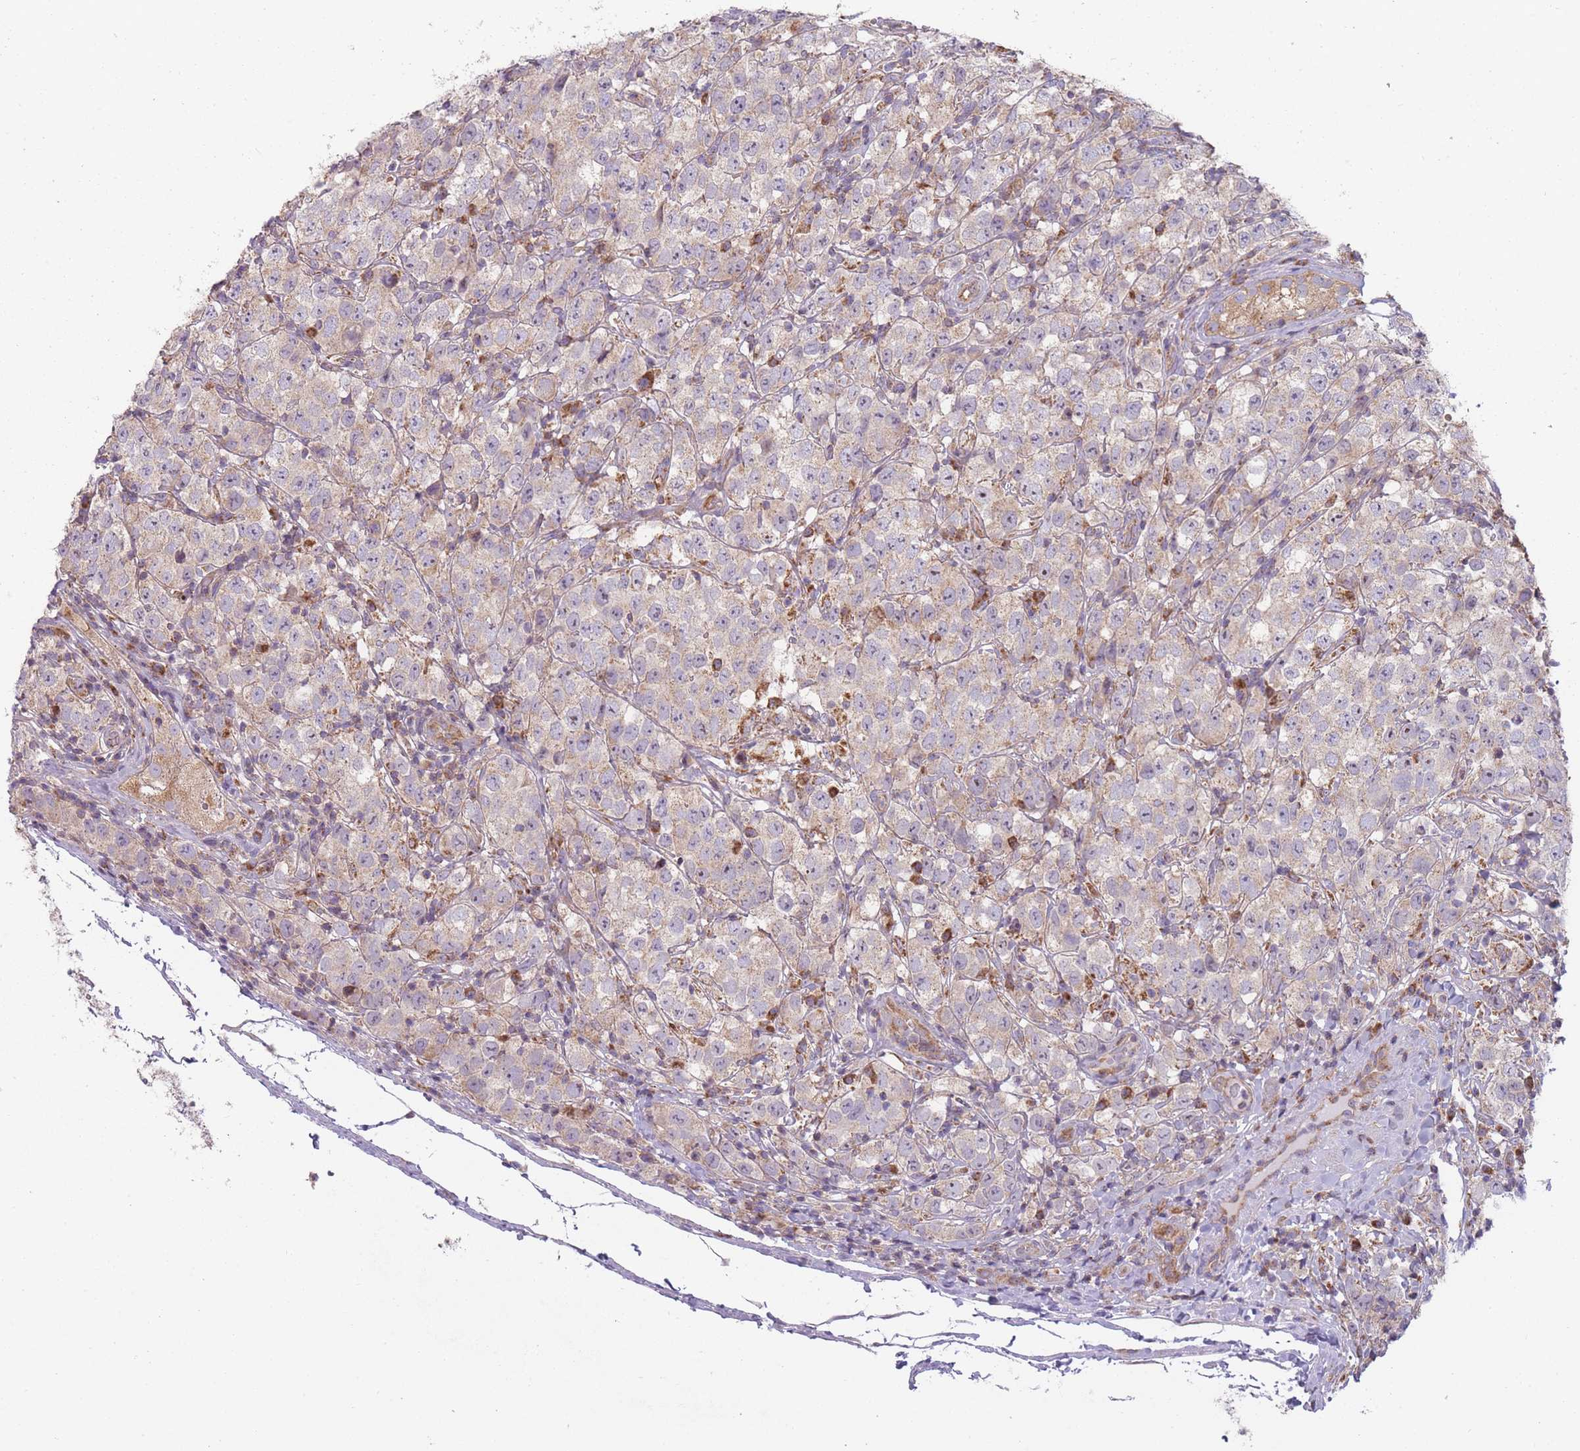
{"staining": {"intensity": "weak", "quantity": "<25%", "location": "cytoplasmic/membranous"}, "tissue": "testis cancer", "cell_type": "Tumor cells", "image_type": "cancer", "snomed": [{"axis": "morphology", "description": "Seminoma, NOS"}, {"axis": "morphology", "description": "Carcinoma, Embryonal, NOS"}, {"axis": "topography", "description": "Testis"}], "caption": "This is an immunohistochemistry (IHC) micrograph of human testis cancer (embryonal carcinoma). There is no staining in tumor cells.", "gene": "NDUFA9", "patient": {"sex": "male", "age": 41}}